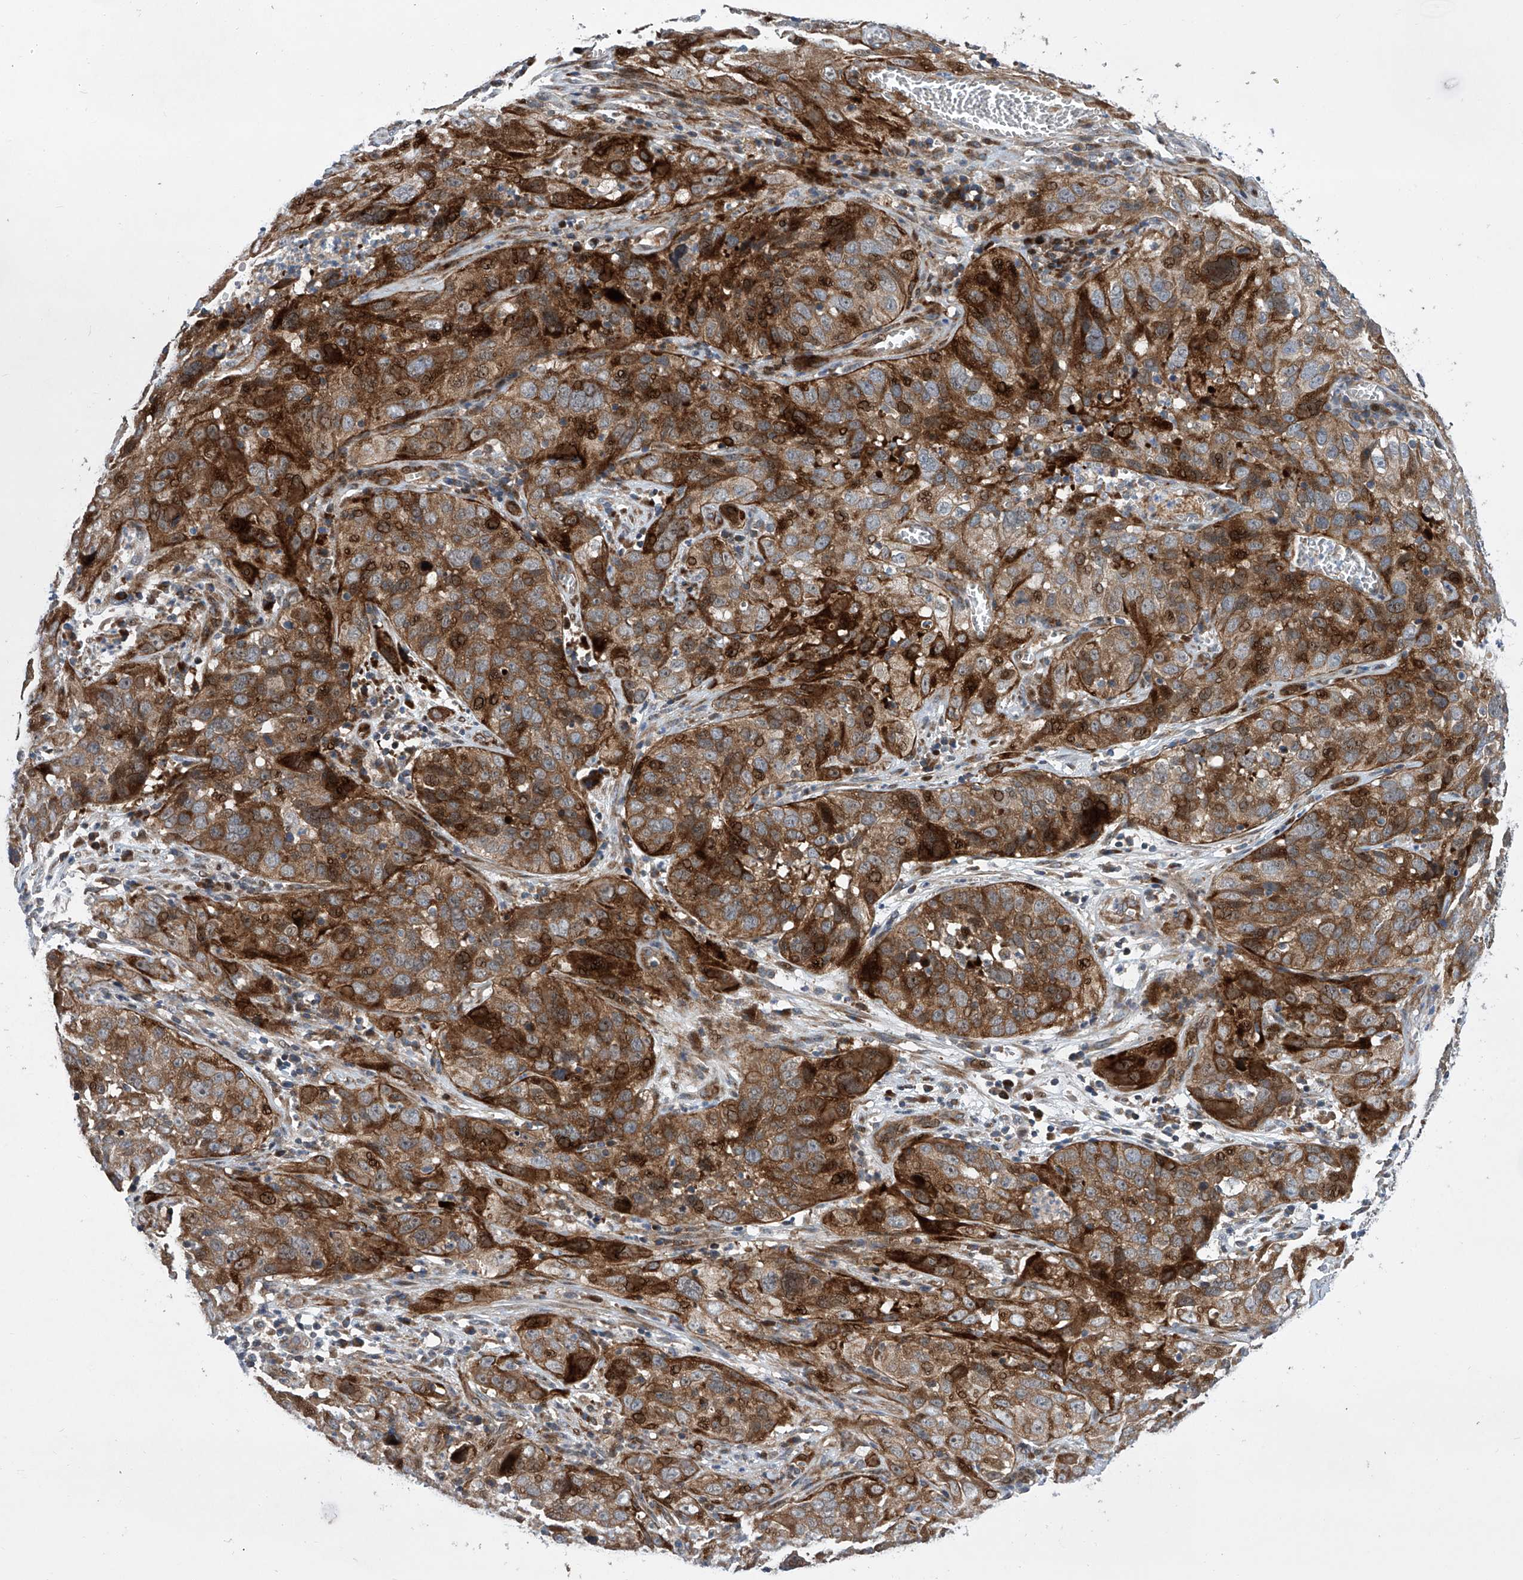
{"staining": {"intensity": "strong", "quantity": ">75%", "location": "cytoplasmic/membranous"}, "tissue": "cervical cancer", "cell_type": "Tumor cells", "image_type": "cancer", "snomed": [{"axis": "morphology", "description": "Squamous cell carcinoma, NOS"}, {"axis": "topography", "description": "Cervix"}], "caption": "Immunohistochemical staining of cervical cancer (squamous cell carcinoma) displays strong cytoplasmic/membranous protein expression in about >75% of tumor cells.", "gene": "USF3", "patient": {"sex": "female", "age": 32}}